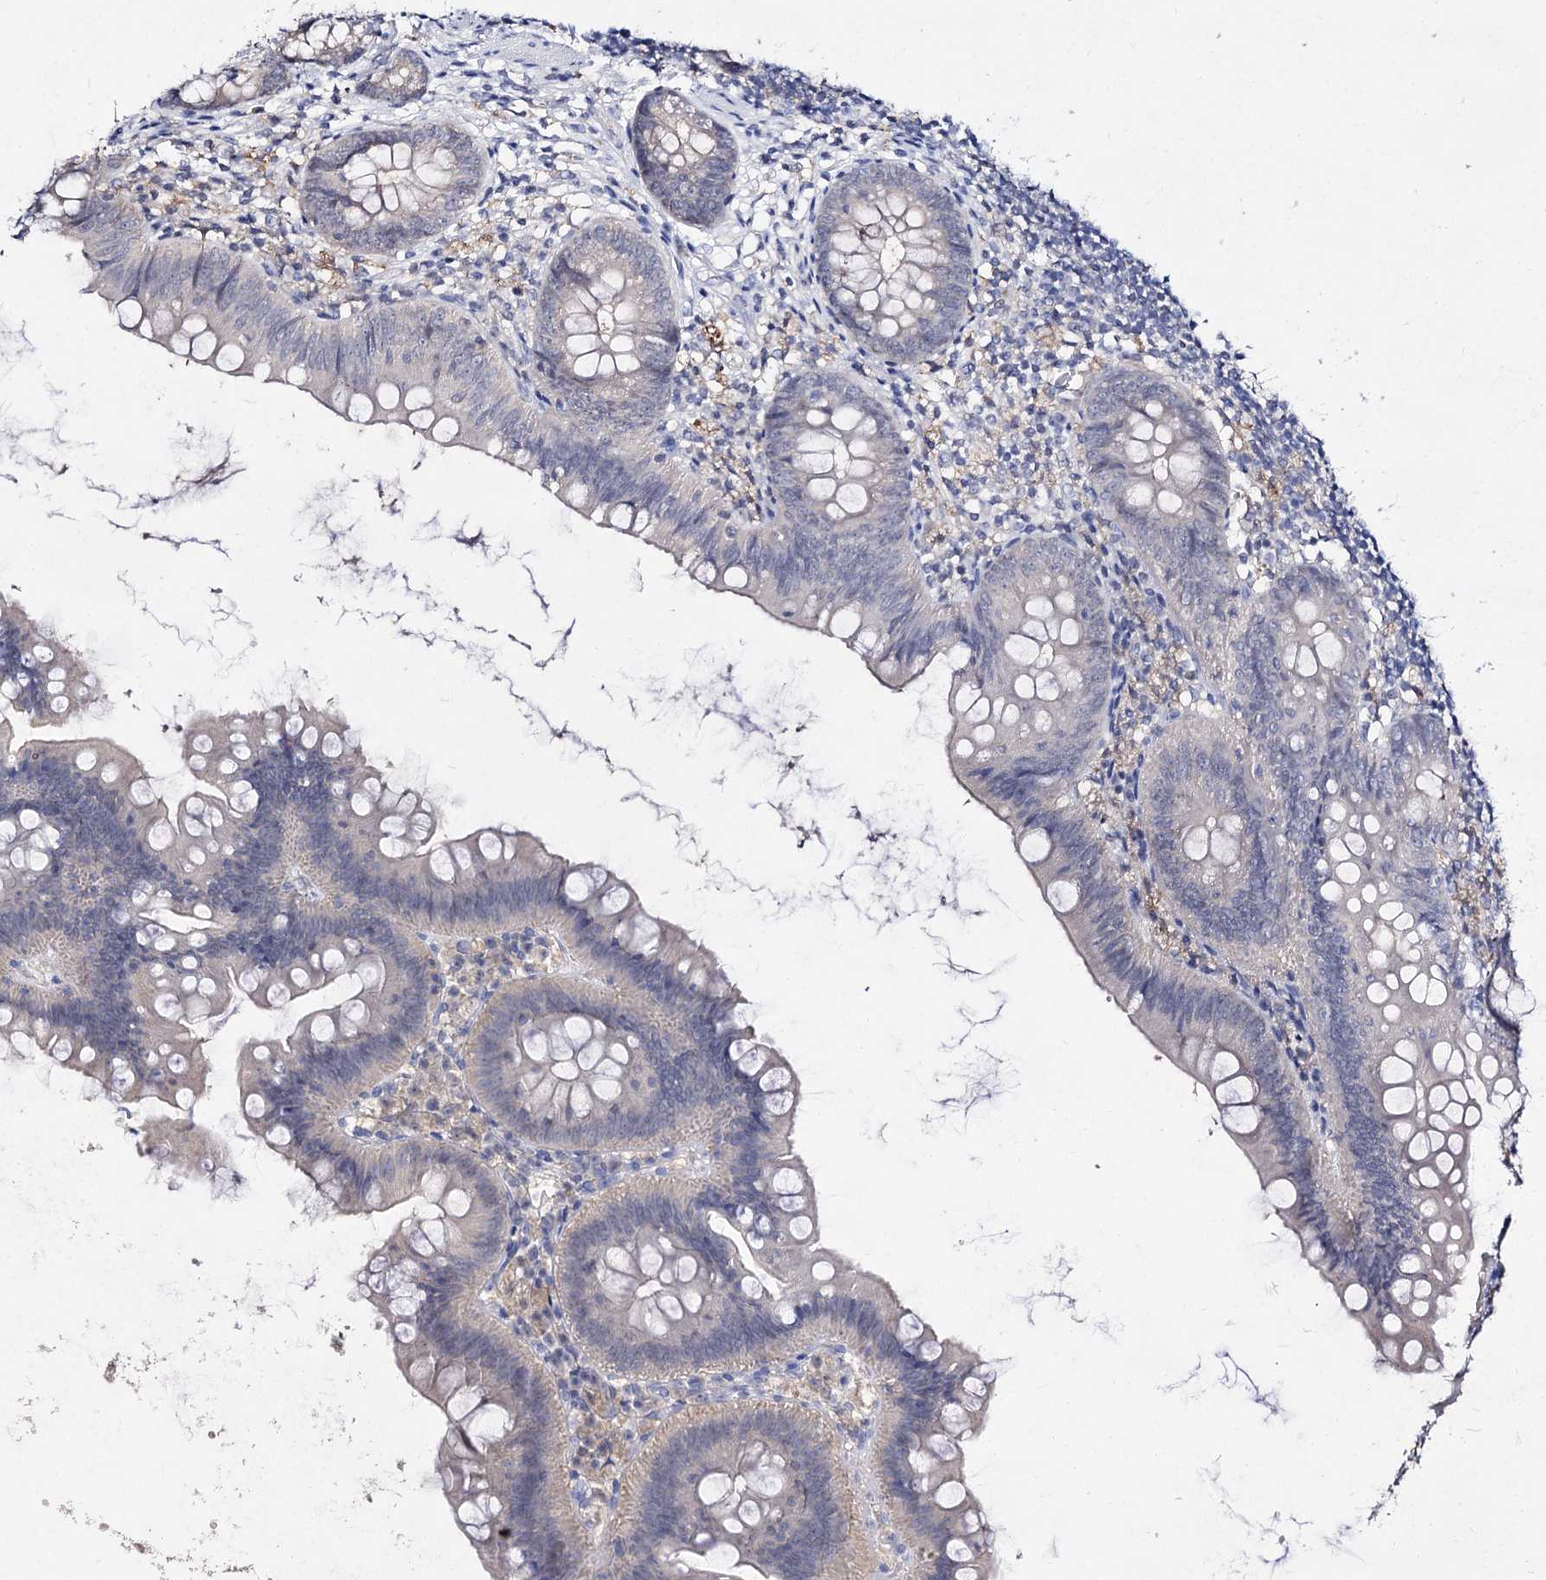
{"staining": {"intensity": "negative", "quantity": "none", "location": "none"}, "tissue": "appendix", "cell_type": "Glandular cells", "image_type": "normal", "snomed": [{"axis": "morphology", "description": "Normal tissue, NOS"}, {"axis": "topography", "description": "Appendix"}], "caption": "Photomicrograph shows no significant protein positivity in glandular cells of normal appendix.", "gene": "ACTR6", "patient": {"sex": "female", "age": 62}}